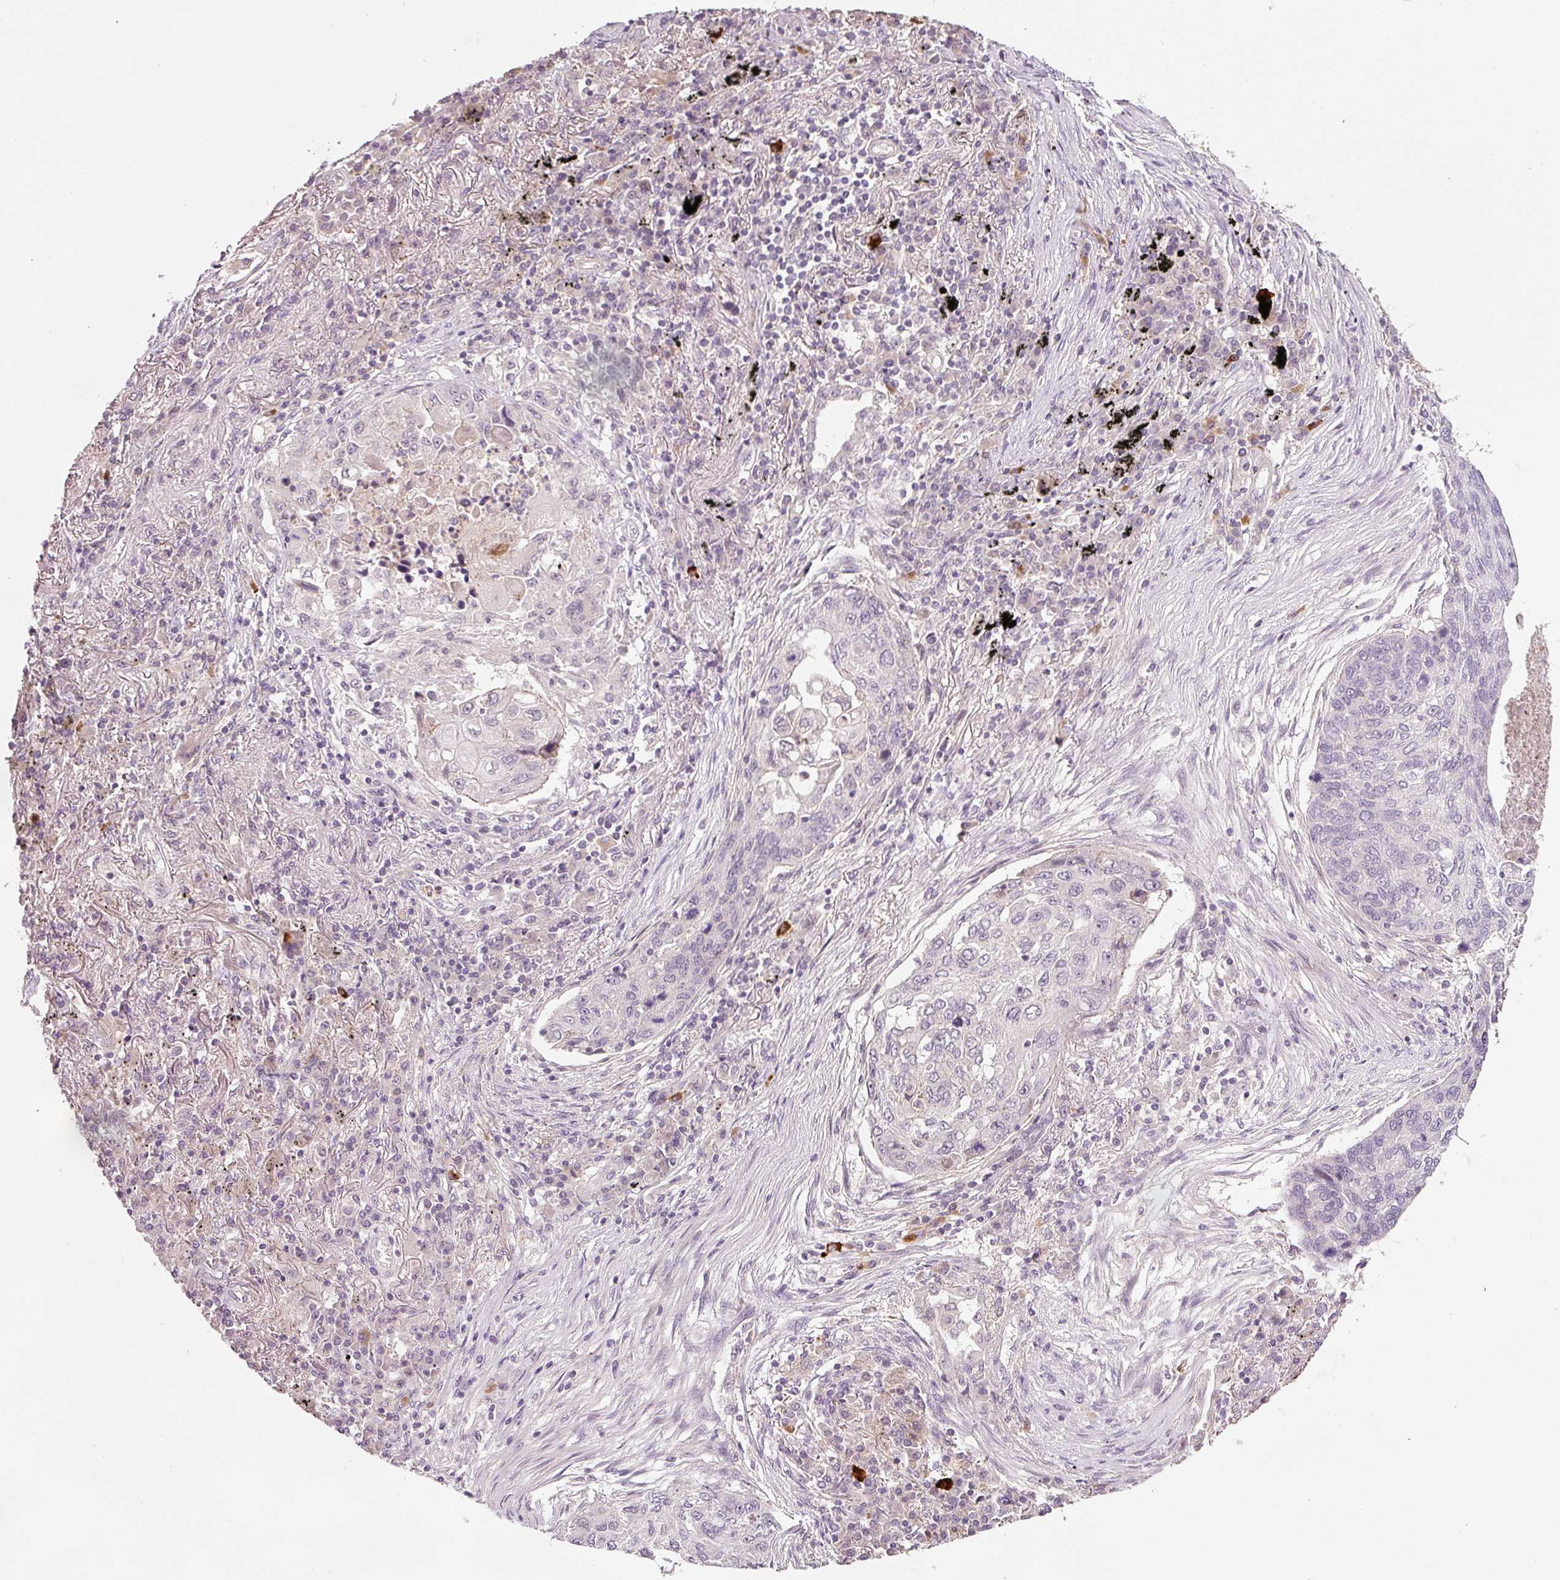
{"staining": {"intensity": "negative", "quantity": "none", "location": "none"}, "tissue": "lung cancer", "cell_type": "Tumor cells", "image_type": "cancer", "snomed": [{"axis": "morphology", "description": "Squamous cell carcinoma, NOS"}, {"axis": "topography", "description": "Lung"}], "caption": "Lung cancer (squamous cell carcinoma) stained for a protein using IHC shows no positivity tumor cells.", "gene": "TIRAP", "patient": {"sex": "female", "age": 63}}